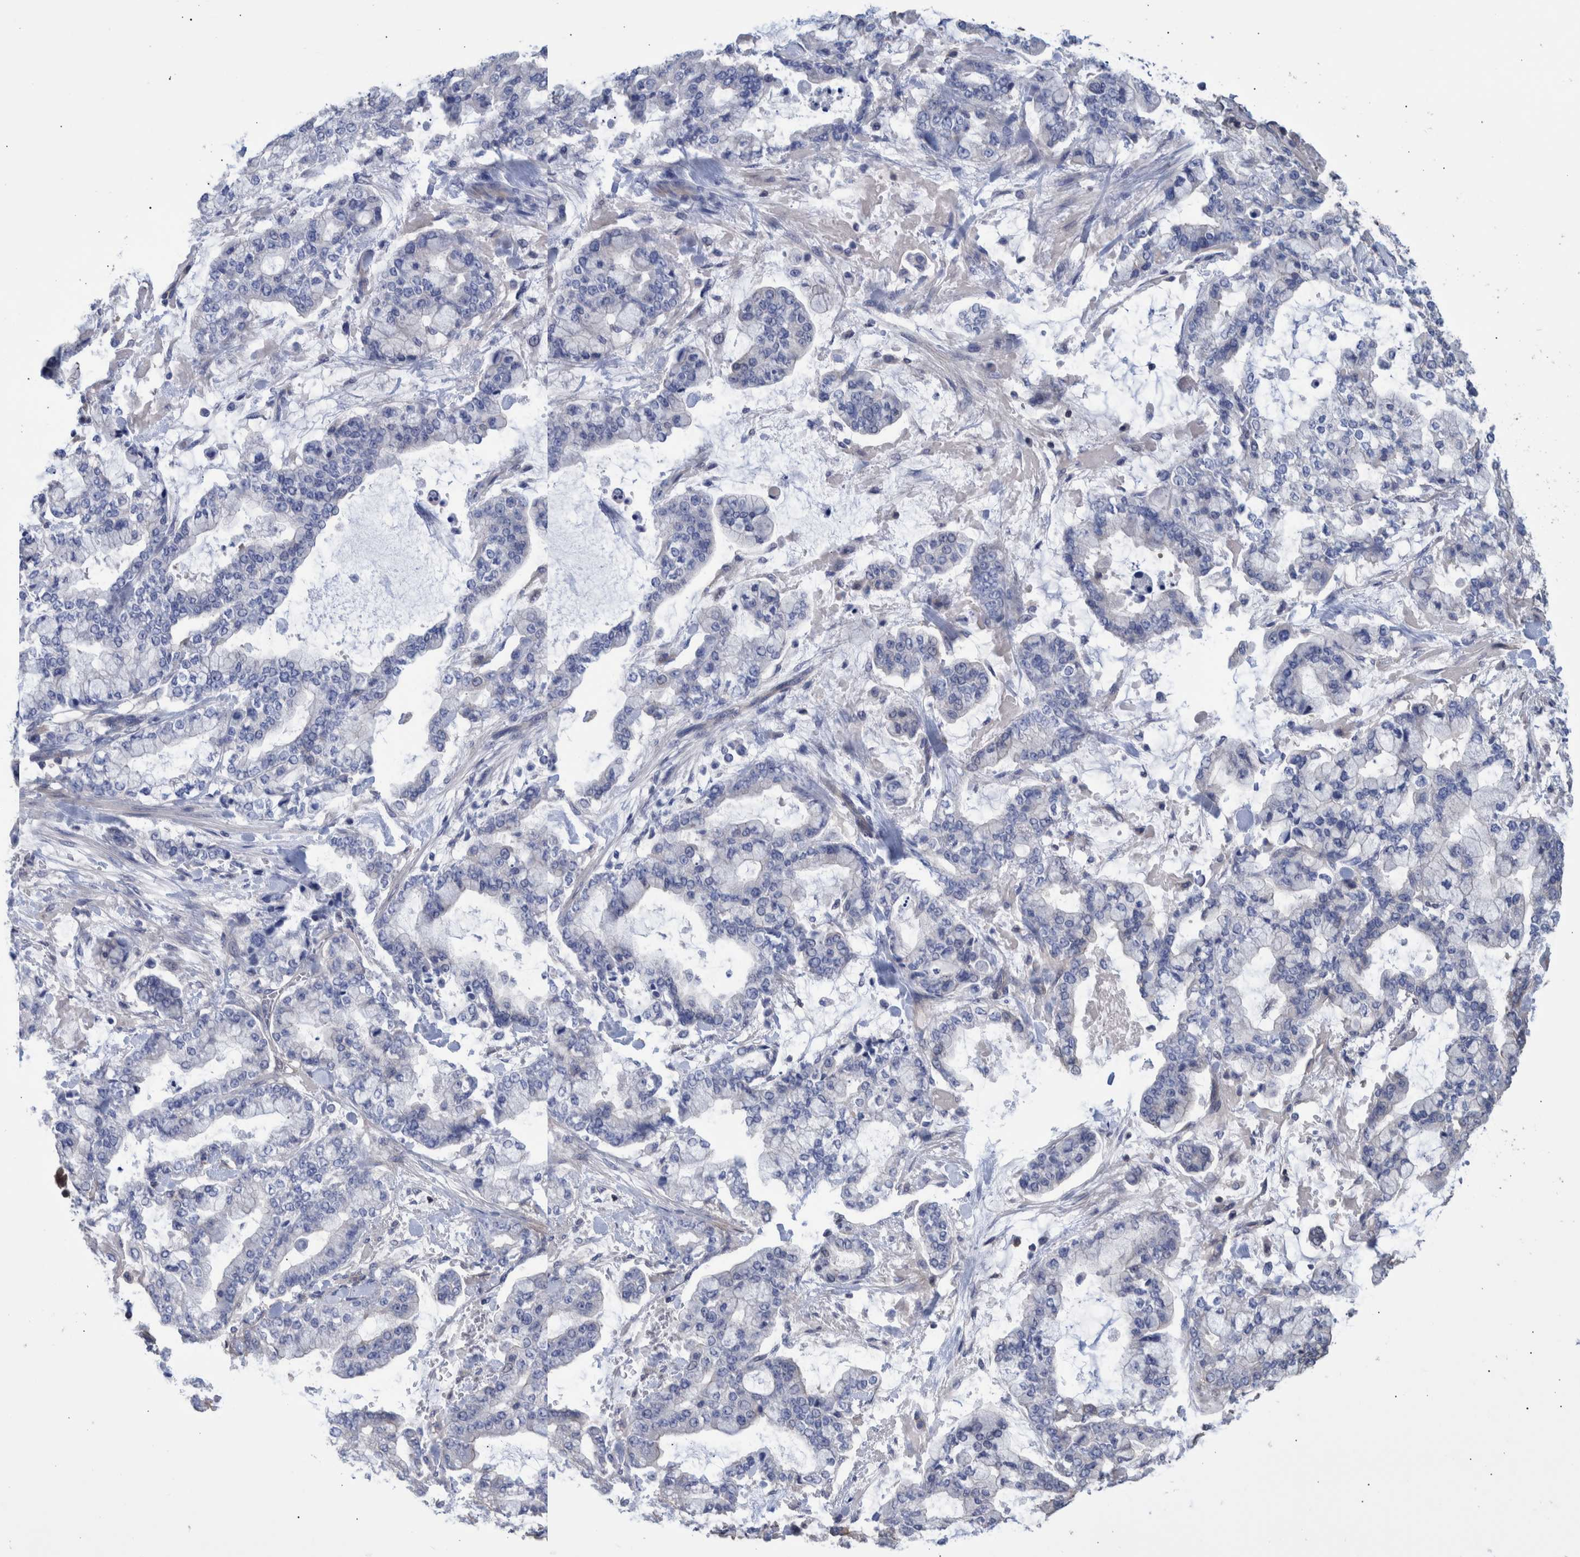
{"staining": {"intensity": "negative", "quantity": "none", "location": "none"}, "tissue": "stomach cancer", "cell_type": "Tumor cells", "image_type": "cancer", "snomed": [{"axis": "morphology", "description": "Normal tissue, NOS"}, {"axis": "morphology", "description": "Adenocarcinoma, NOS"}, {"axis": "topography", "description": "Stomach, upper"}, {"axis": "topography", "description": "Stomach"}], "caption": "Human stomach cancer (adenocarcinoma) stained for a protein using immunohistochemistry exhibits no staining in tumor cells.", "gene": "PPP3CC", "patient": {"sex": "male", "age": 76}}